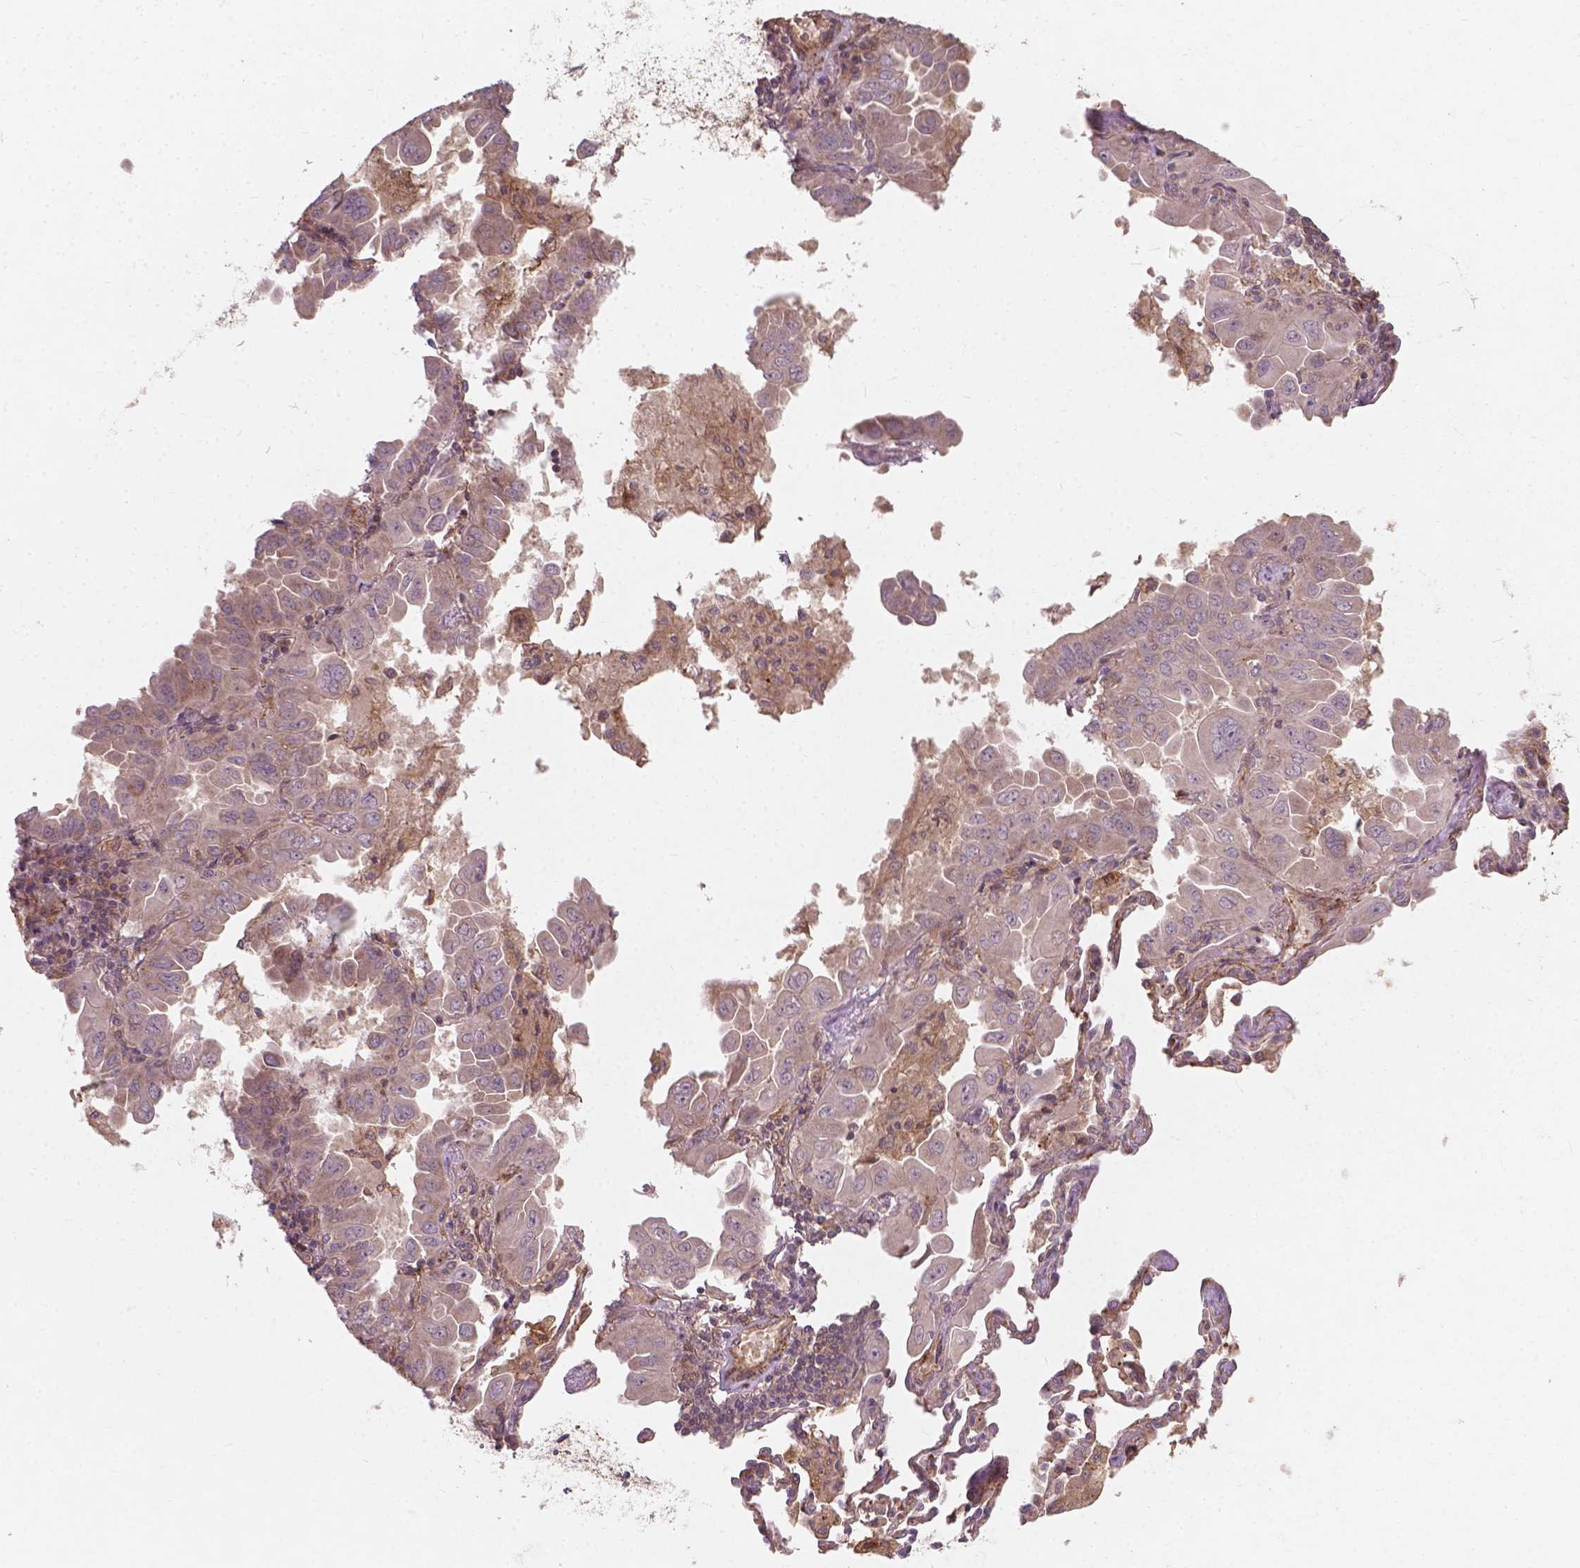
{"staining": {"intensity": "negative", "quantity": "none", "location": "none"}, "tissue": "lung cancer", "cell_type": "Tumor cells", "image_type": "cancer", "snomed": [{"axis": "morphology", "description": "Adenocarcinoma, NOS"}, {"axis": "topography", "description": "Lung"}], "caption": "This is an immunohistochemistry photomicrograph of adenocarcinoma (lung). There is no staining in tumor cells.", "gene": "CYFIP2", "patient": {"sex": "male", "age": 64}}